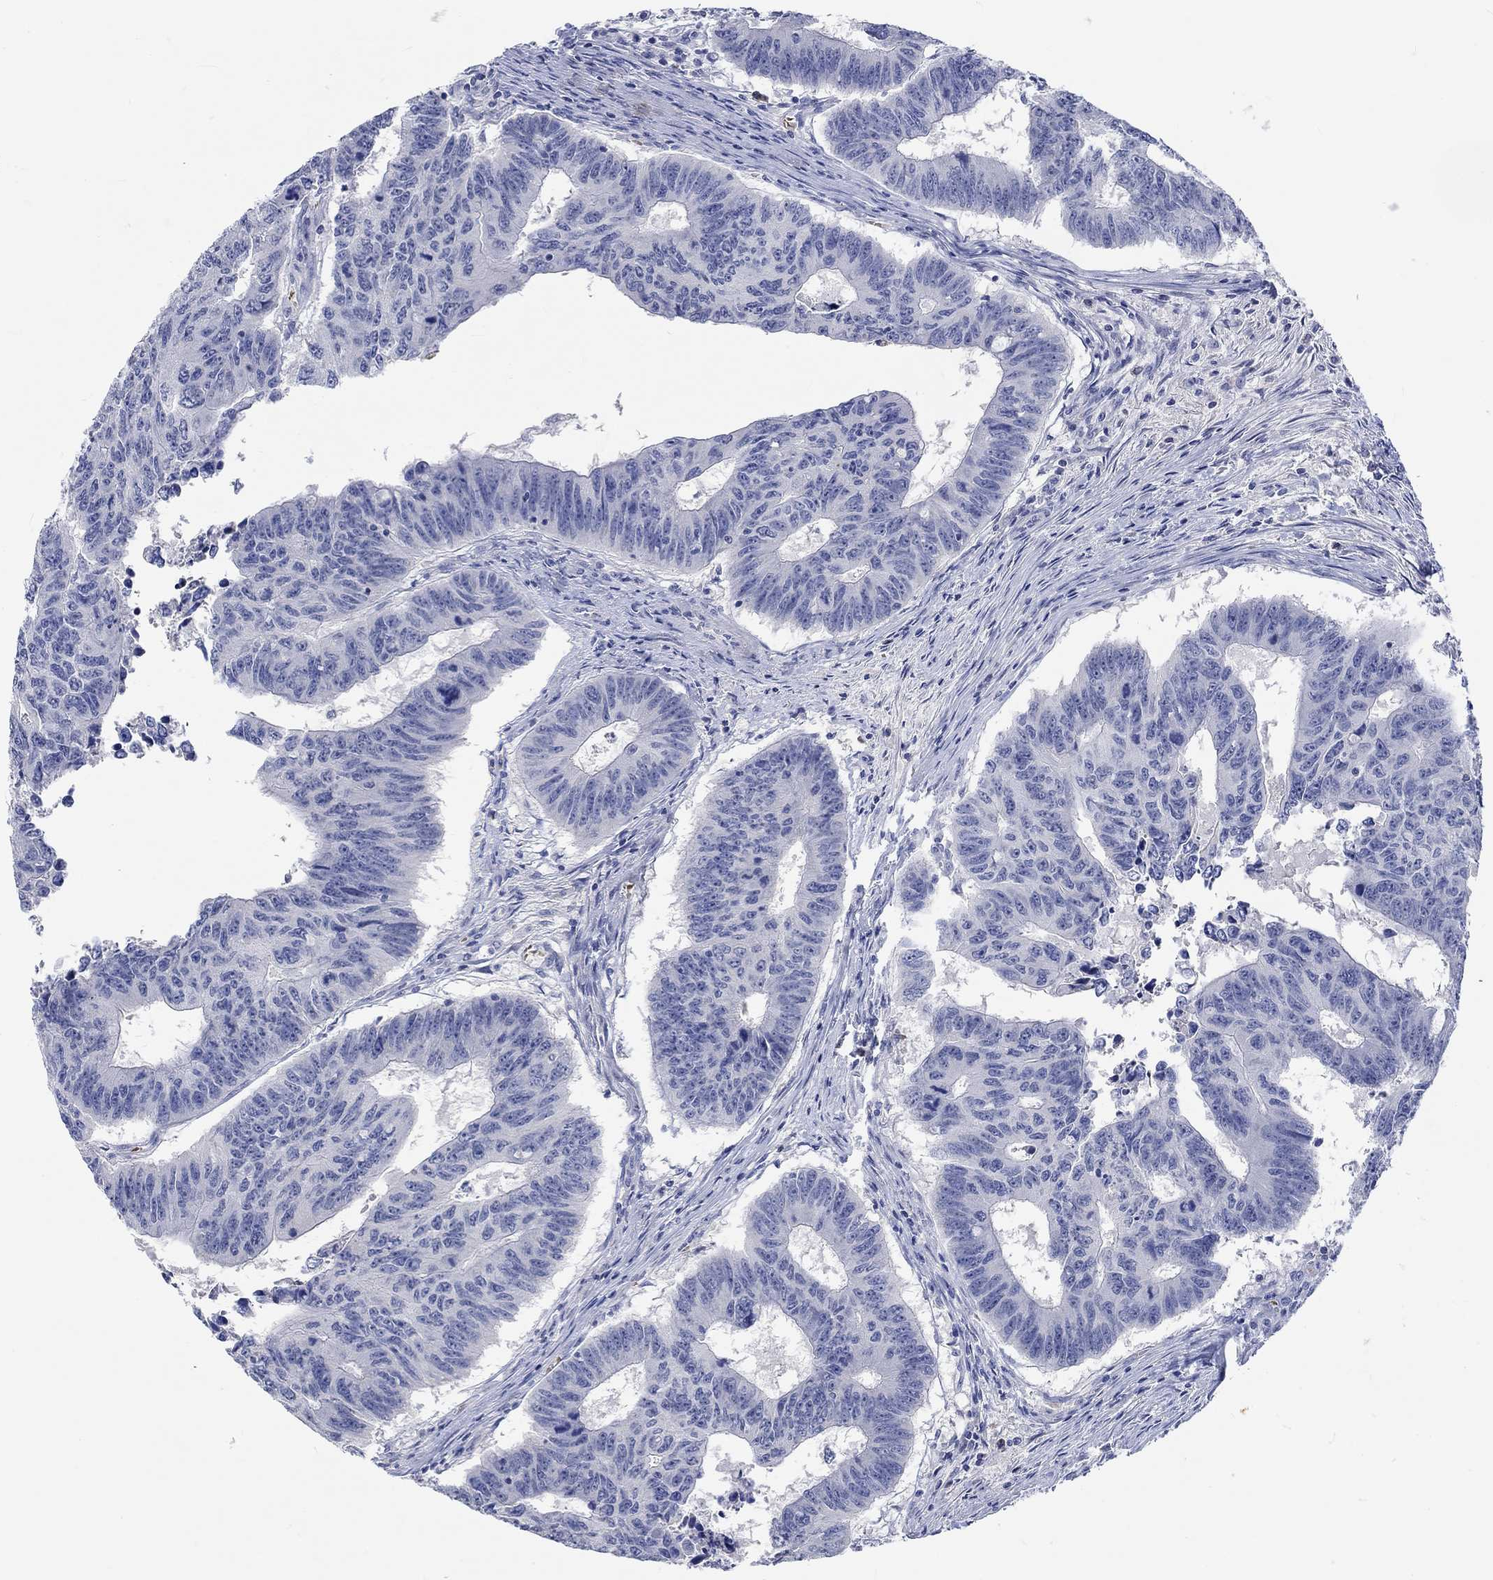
{"staining": {"intensity": "negative", "quantity": "none", "location": "none"}, "tissue": "colorectal cancer", "cell_type": "Tumor cells", "image_type": "cancer", "snomed": [{"axis": "morphology", "description": "Adenocarcinoma, NOS"}, {"axis": "topography", "description": "Appendix"}, {"axis": "topography", "description": "Colon"}, {"axis": "topography", "description": "Cecum"}, {"axis": "topography", "description": "Colon asc"}], "caption": "An immunohistochemistry (IHC) histopathology image of colorectal cancer is shown. There is no staining in tumor cells of colorectal cancer. (DAB immunohistochemistry (IHC) with hematoxylin counter stain).", "gene": "DLK1", "patient": {"sex": "female", "age": 85}}